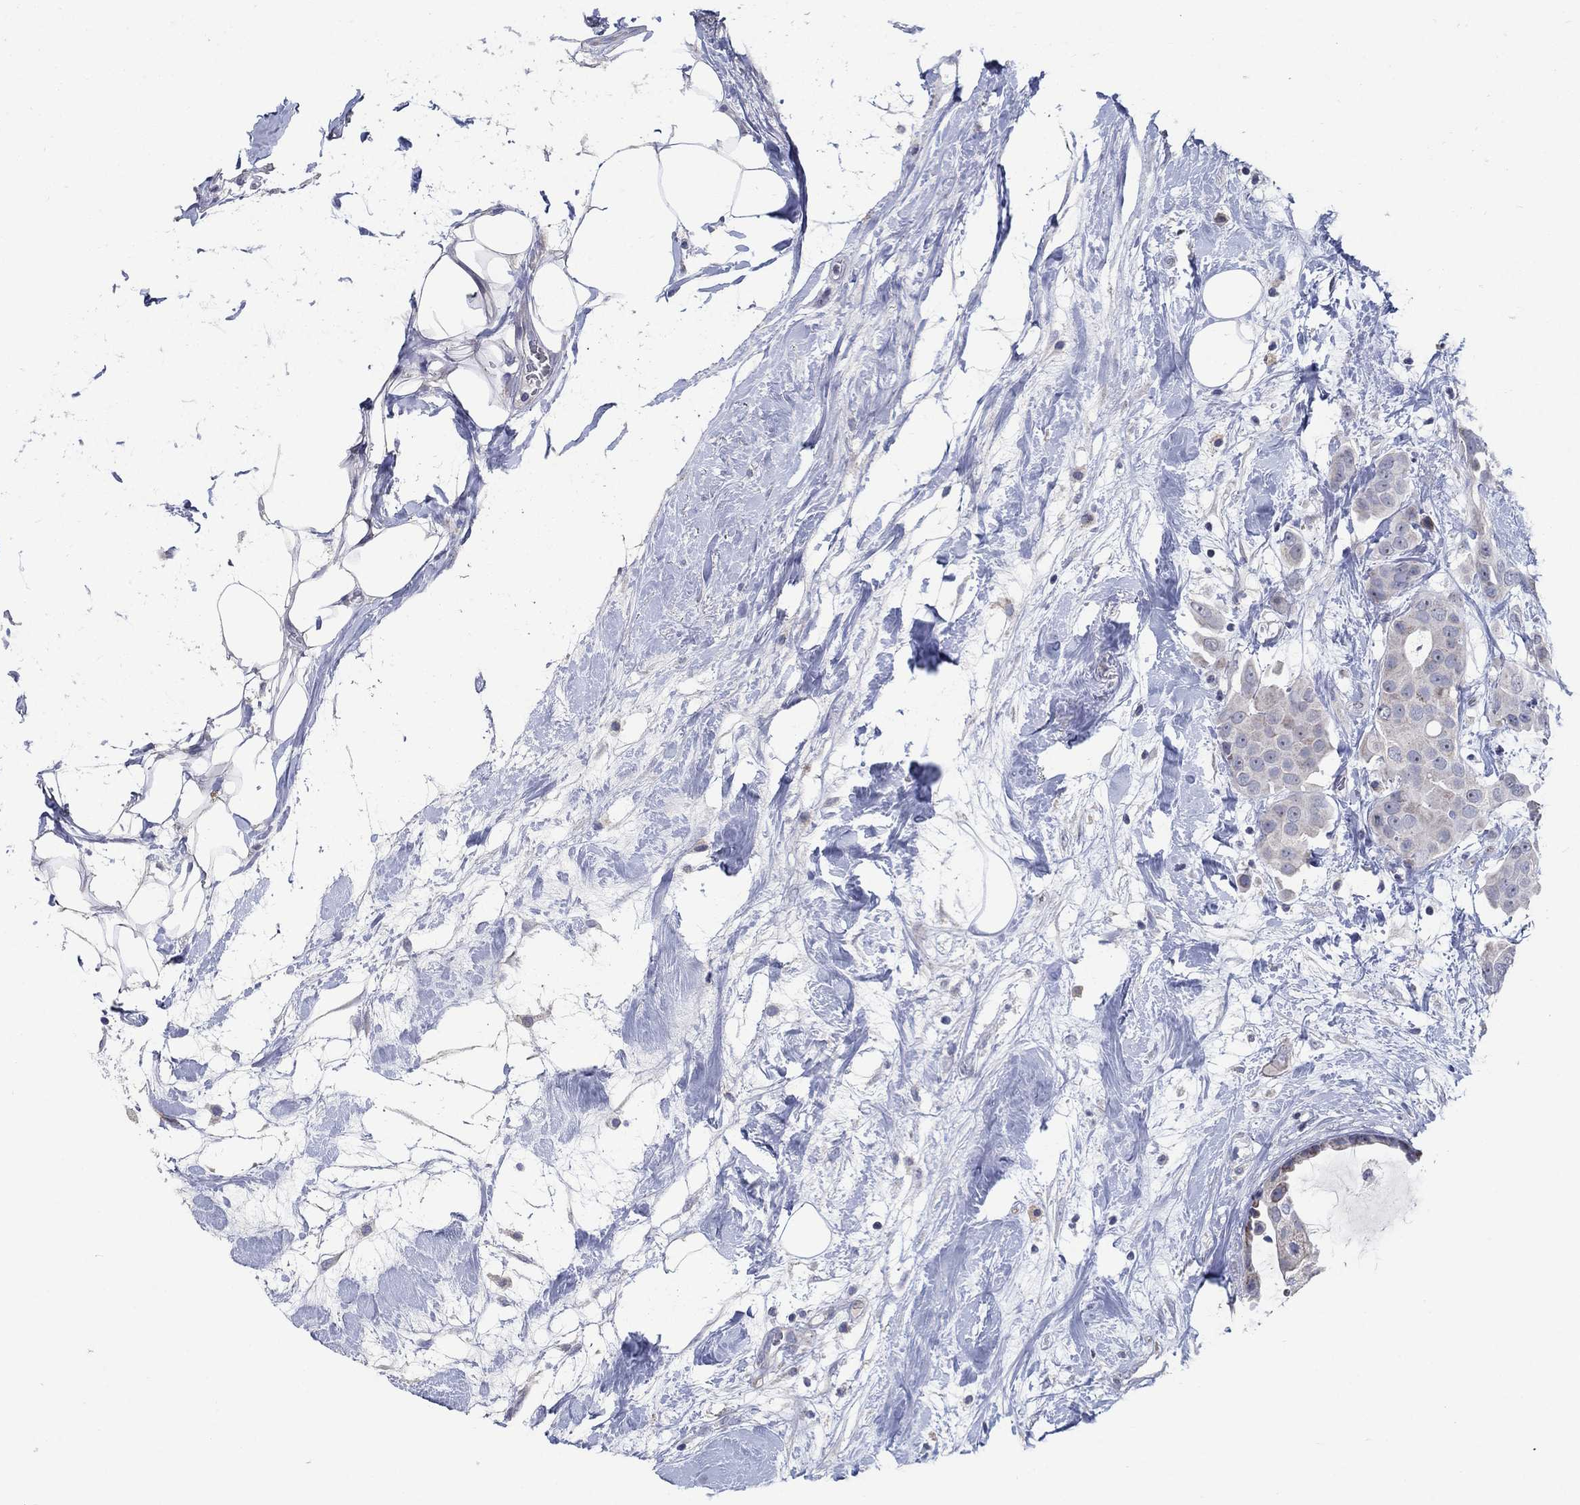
{"staining": {"intensity": "negative", "quantity": "none", "location": "none"}, "tissue": "breast cancer", "cell_type": "Tumor cells", "image_type": "cancer", "snomed": [{"axis": "morphology", "description": "Duct carcinoma"}, {"axis": "topography", "description": "Breast"}], "caption": "Human breast intraductal carcinoma stained for a protein using immunohistochemistry exhibits no staining in tumor cells.", "gene": "HMX2", "patient": {"sex": "female", "age": 45}}